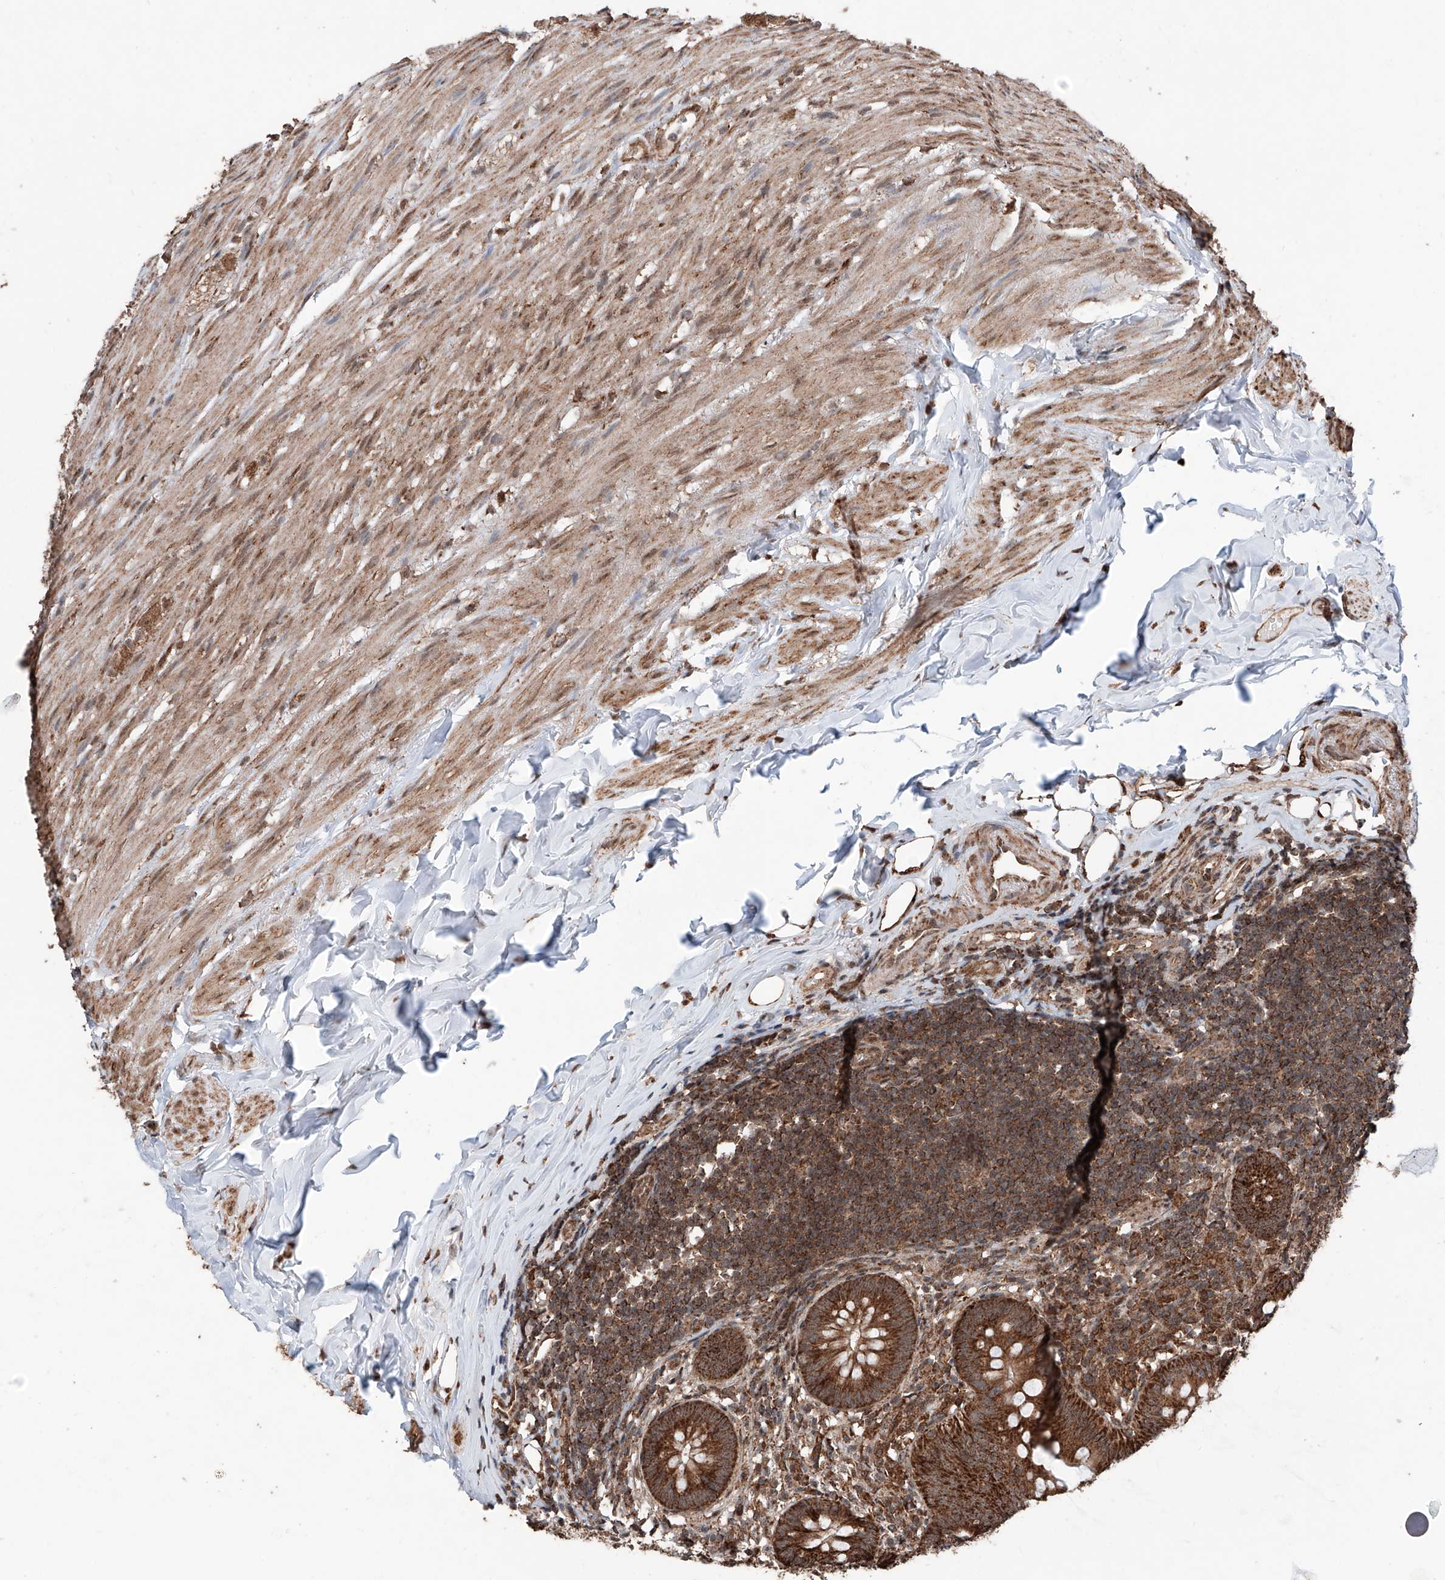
{"staining": {"intensity": "strong", "quantity": ">75%", "location": "cytoplasmic/membranous"}, "tissue": "appendix", "cell_type": "Glandular cells", "image_type": "normal", "snomed": [{"axis": "morphology", "description": "Normal tissue, NOS"}, {"axis": "topography", "description": "Appendix"}], "caption": "This is a photomicrograph of immunohistochemistry staining of normal appendix, which shows strong staining in the cytoplasmic/membranous of glandular cells.", "gene": "ZNF445", "patient": {"sex": "female", "age": 62}}